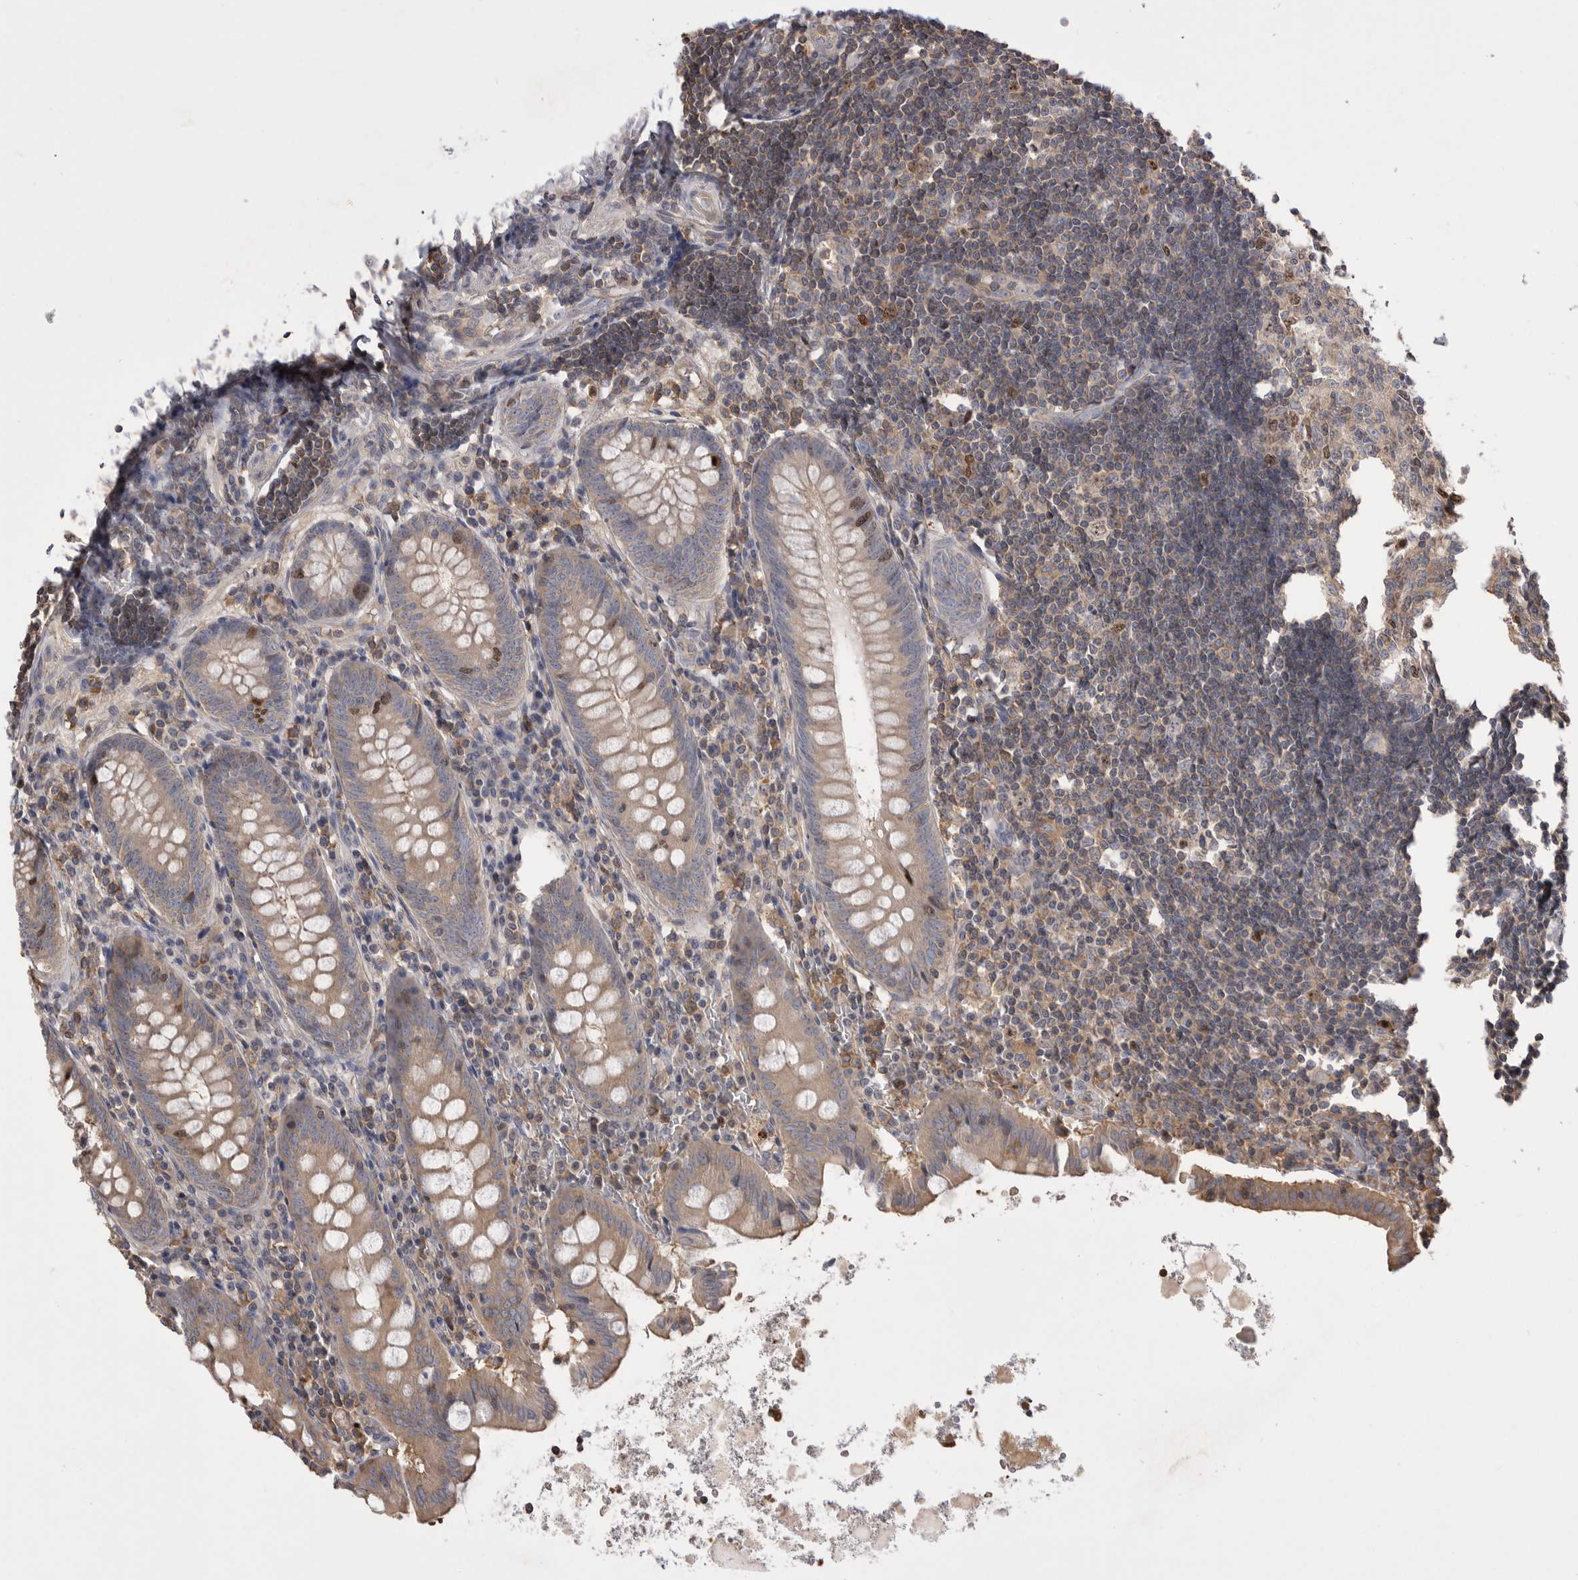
{"staining": {"intensity": "strong", "quantity": "<25%", "location": "cytoplasmic/membranous,nuclear"}, "tissue": "appendix", "cell_type": "Glandular cells", "image_type": "normal", "snomed": [{"axis": "morphology", "description": "Normal tissue, NOS"}, {"axis": "topography", "description": "Appendix"}], "caption": "Glandular cells exhibit strong cytoplasmic/membranous,nuclear staining in approximately <25% of cells in benign appendix.", "gene": "TOP2A", "patient": {"sex": "female", "age": 54}}